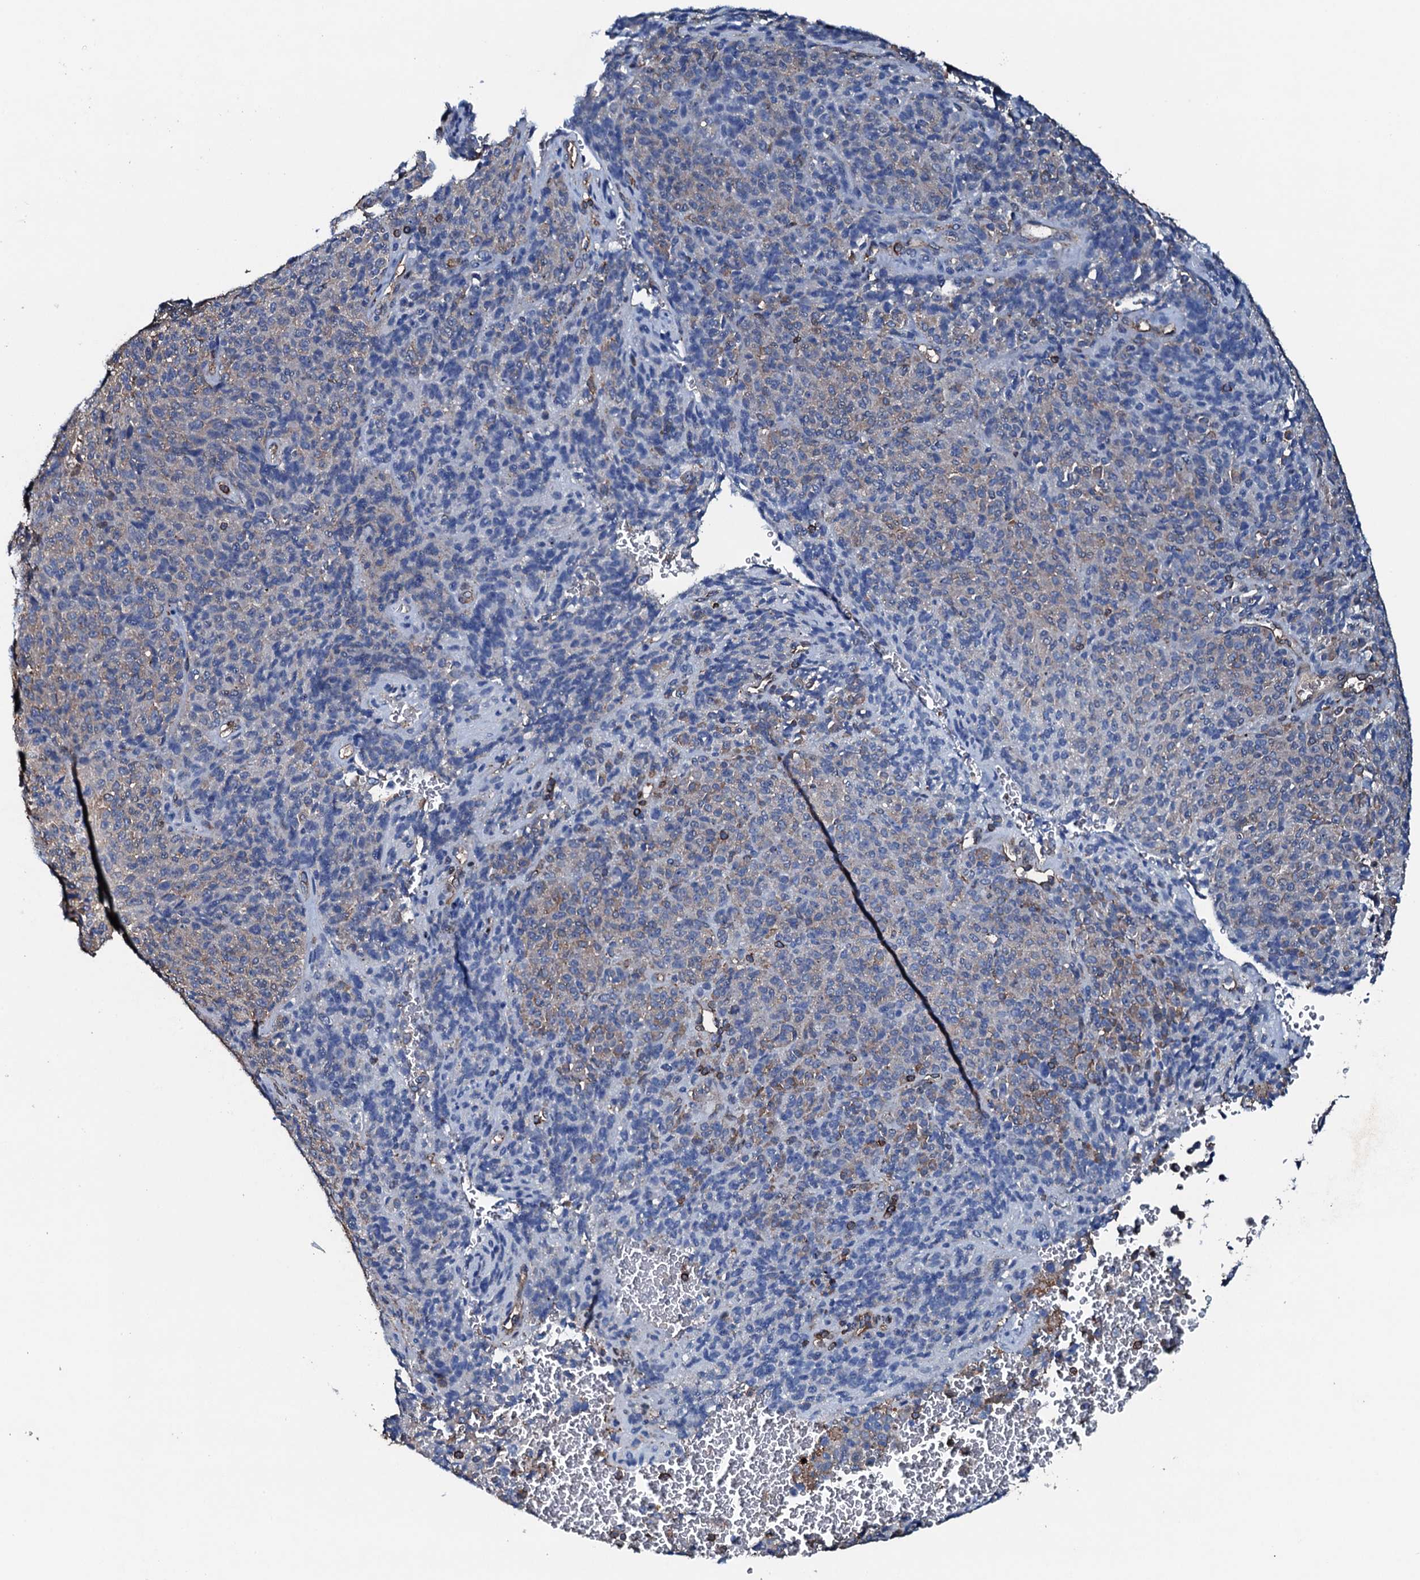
{"staining": {"intensity": "weak", "quantity": "25%-75%", "location": "cytoplasmic/membranous"}, "tissue": "melanoma", "cell_type": "Tumor cells", "image_type": "cancer", "snomed": [{"axis": "morphology", "description": "Malignant melanoma, Metastatic site"}, {"axis": "topography", "description": "Brain"}], "caption": "A low amount of weak cytoplasmic/membranous staining is appreciated in about 25%-75% of tumor cells in melanoma tissue.", "gene": "MS4A4E", "patient": {"sex": "female", "age": 56}}